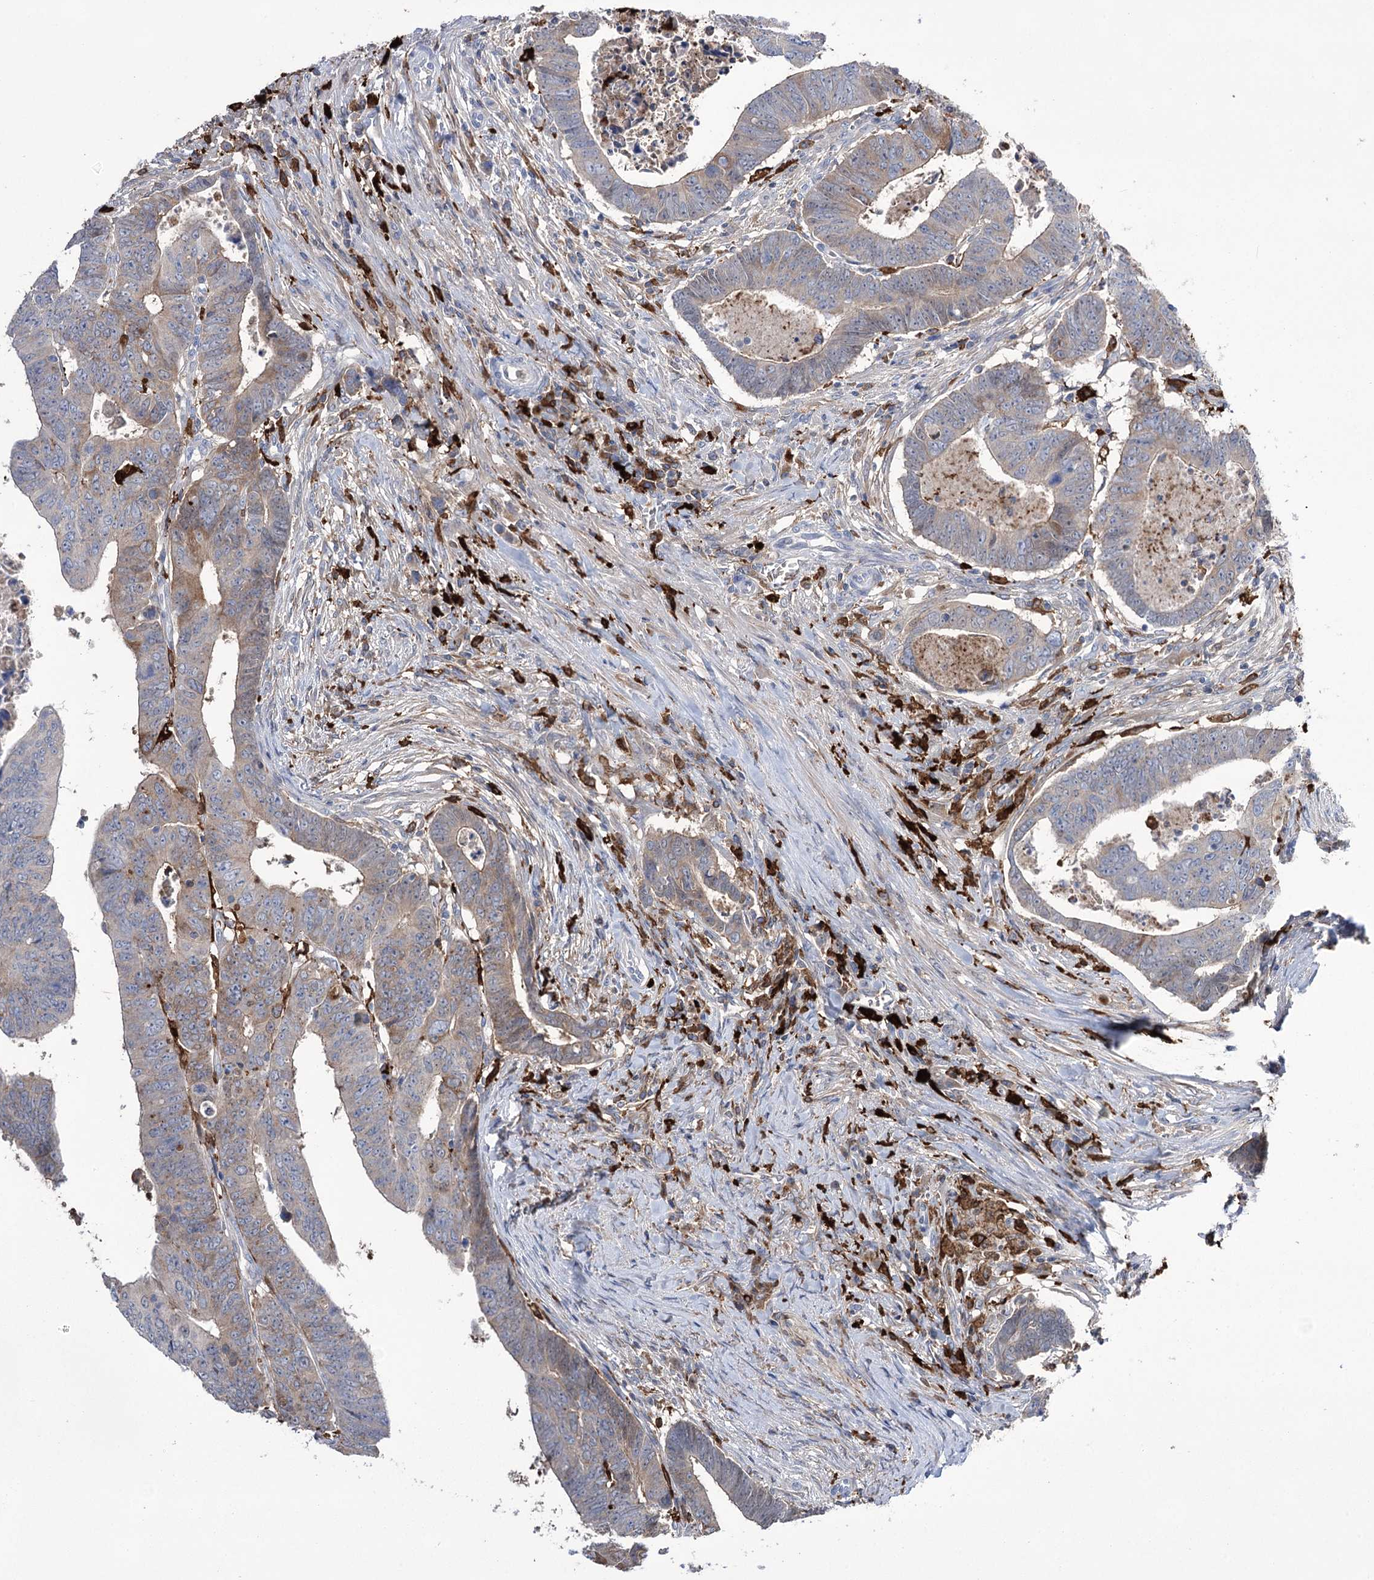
{"staining": {"intensity": "weak", "quantity": "25%-75%", "location": "cytoplasmic/membranous"}, "tissue": "colorectal cancer", "cell_type": "Tumor cells", "image_type": "cancer", "snomed": [{"axis": "morphology", "description": "Normal tissue, NOS"}, {"axis": "morphology", "description": "Adenocarcinoma, NOS"}, {"axis": "topography", "description": "Rectum"}], "caption": "The image shows a brown stain indicating the presence of a protein in the cytoplasmic/membranous of tumor cells in colorectal adenocarcinoma.", "gene": "ZNF622", "patient": {"sex": "female", "age": 65}}